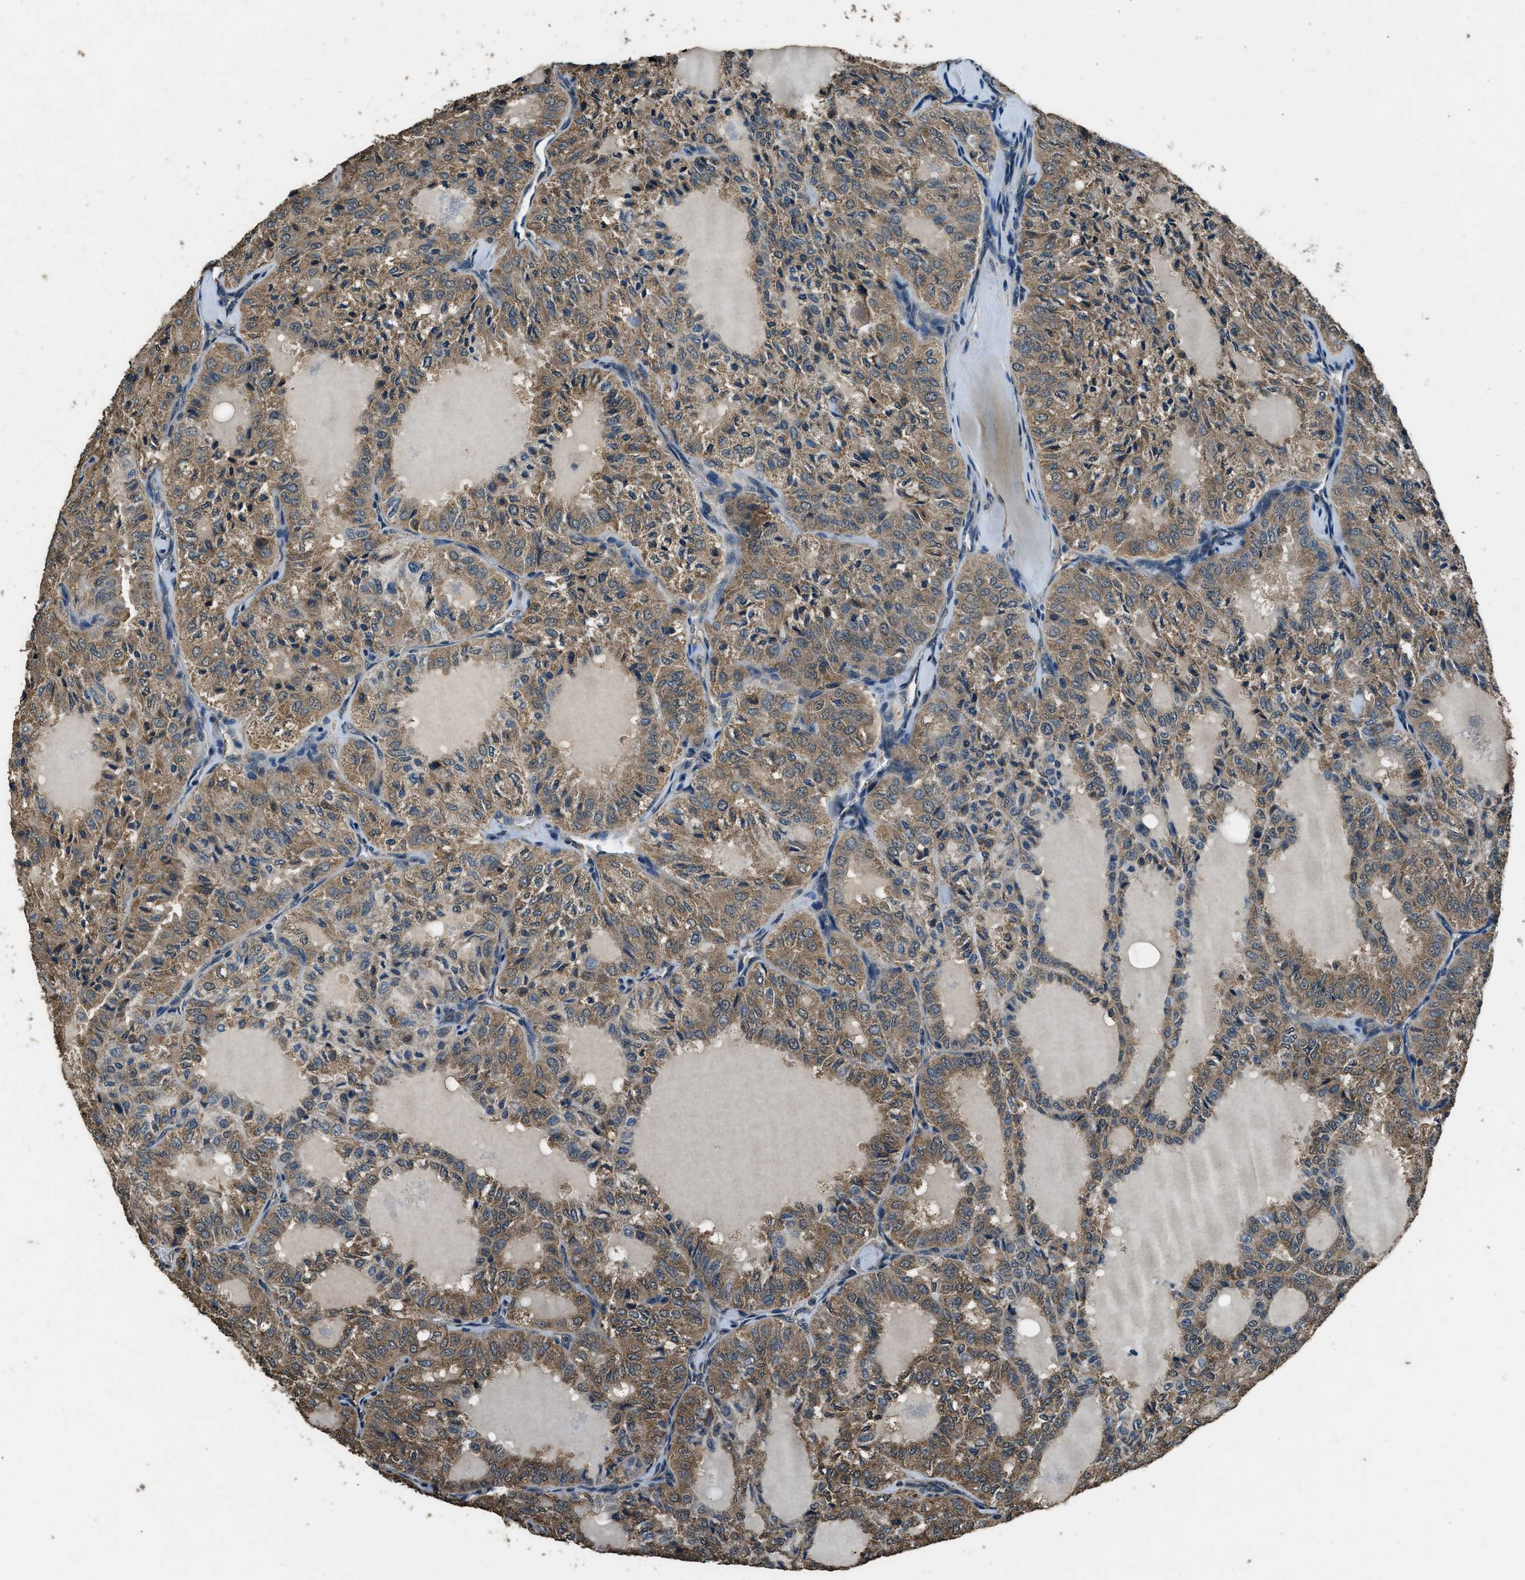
{"staining": {"intensity": "weak", "quantity": ">75%", "location": "cytoplasmic/membranous"}, "tissue": "thyroid cancer", "cell_type": "Tumor cells", "image_type": "cancer", "snomed": [{"axis": "morphology", "description": "Follicular adenoma carcinoma, NOS"}, {"axis": "topography", "description": "Thyroid gland"}], "caption": "Weak cytoplasmic/membranous expression is identified in approximately >75% of tumor cells in thyroid follicular adenoma carcinoma. Using DAB (brown) and hematoxylin (blue) stains, captured at high magnification using brightfield microscopy.", "gene": "SALL3", "patient": {"sex": "male", "age": 75}}